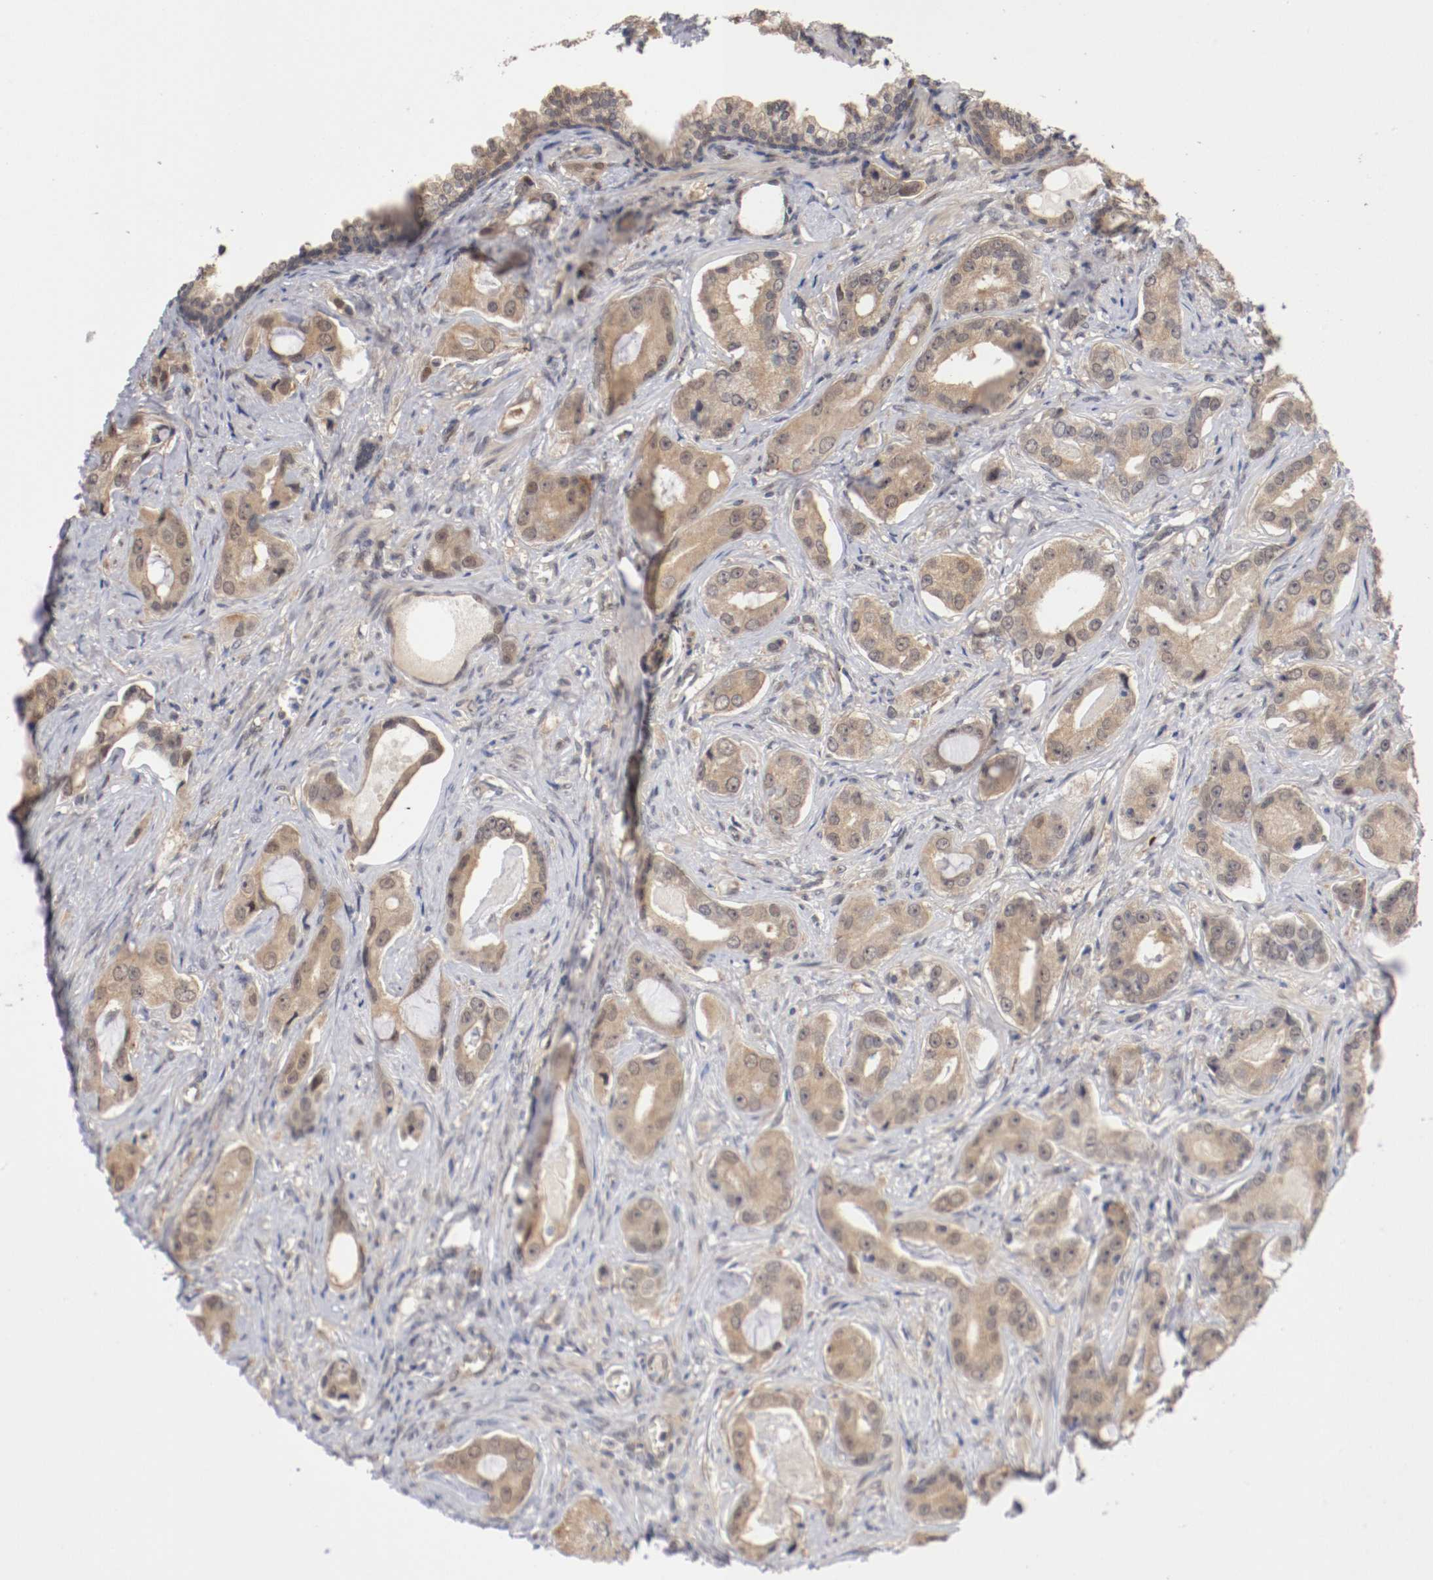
{"staining": {"intensity": "weak", "quantity": ">75%", "location": "cytoplasmic/membranous"}, "tissue": "prostate cancer", "cell_type": "Tumor cells", "image_type": "cancer", "snomed": [{"axis": "morphology", "description": "Adenocarcinoma, Low grade"}, {"axis": "topography", "description": "Prostate"}], "caption": "An immunohistochemistry image of tumor tissue is shown. Protein staining in brown labels weak cytoplasmic/membranous positivity in prostate cancer (adenocarcinoma (low-grade)) within tumor cells.", "gene": "DNMT3B", "patient": {"sex": "male", "age": 59}}